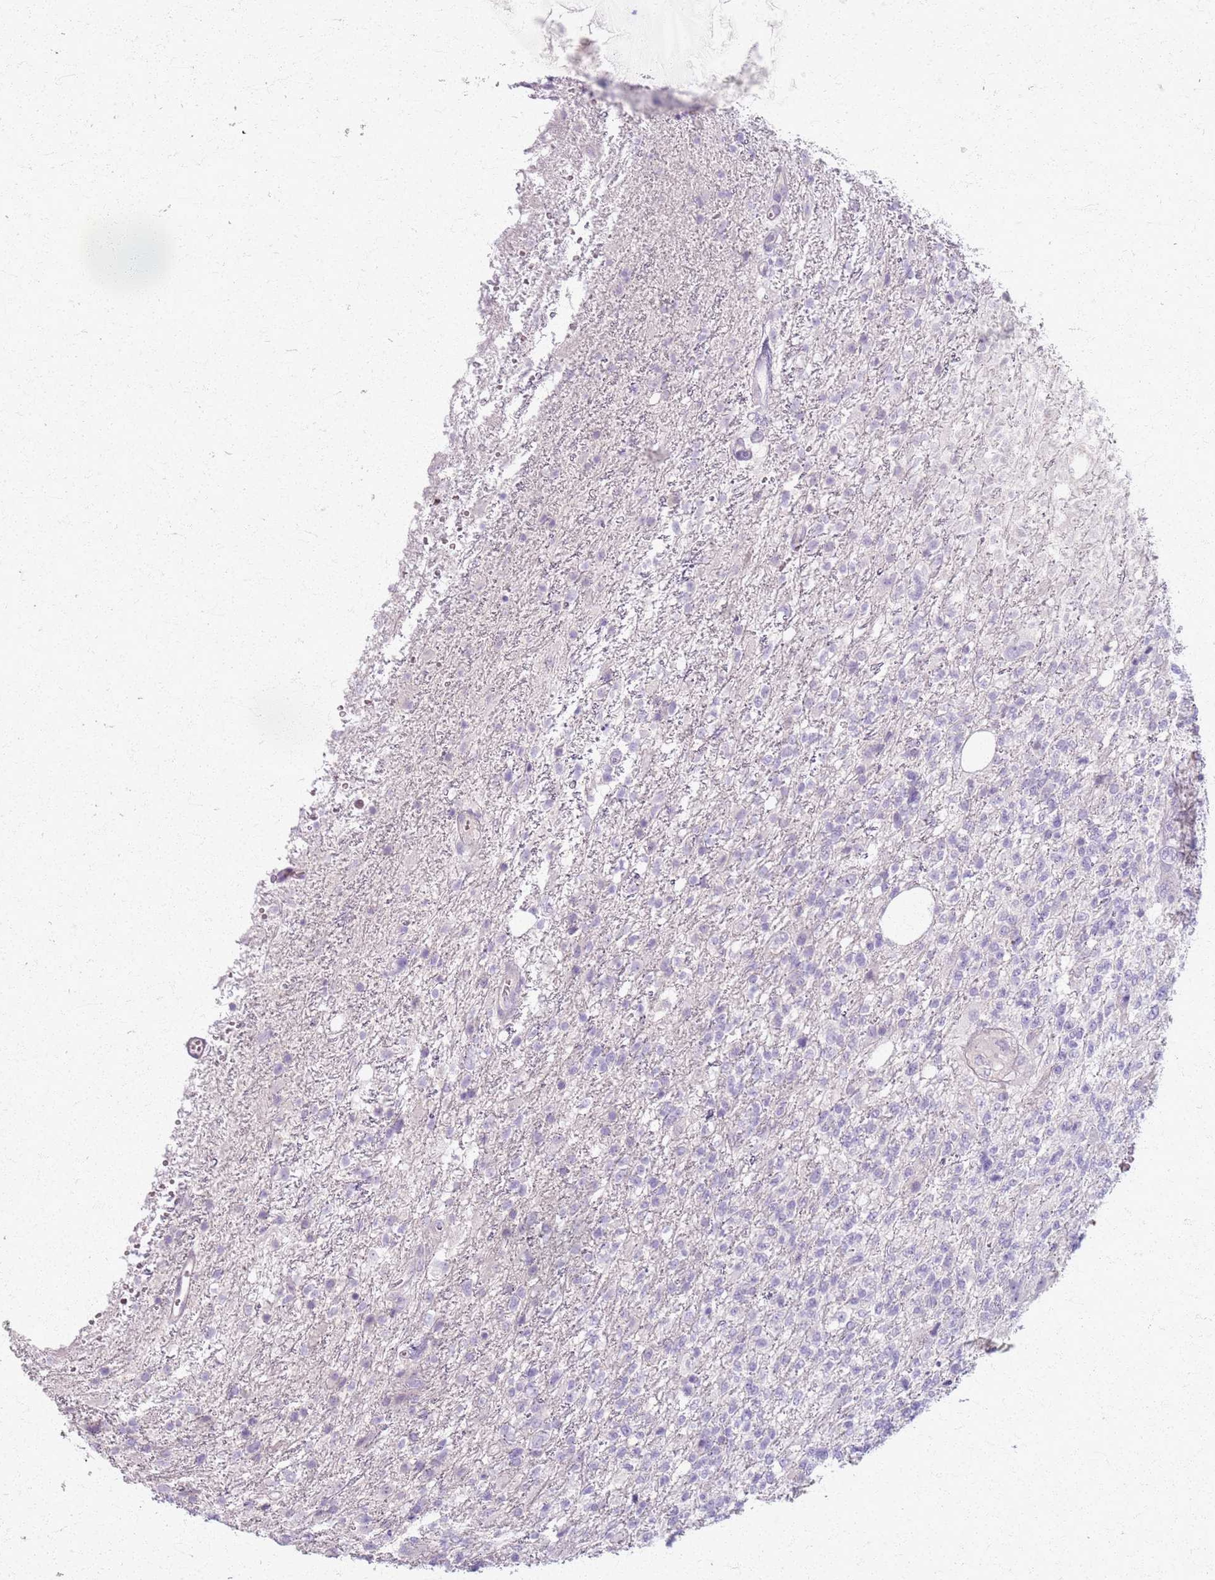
{"staining": {"intensity": "negative", "quantity": "none", "location": "none"}, "tissue": "glioma", "cell_type": "Tumor cells", "image_type": "cancer", "snomed": [{"axis": "morphology", "description": "Glioma, malignant, High grade"}, {"axis": "topography", "description": "Brain"}], "caption": "A high-resolution micrograph shows immunohistochemistry staining of malignant glioma (high-grade), which reveals no significant staining in tumor cells.", "gene": "CSRP3", "patient": {"sex": "male", "age": 56}}